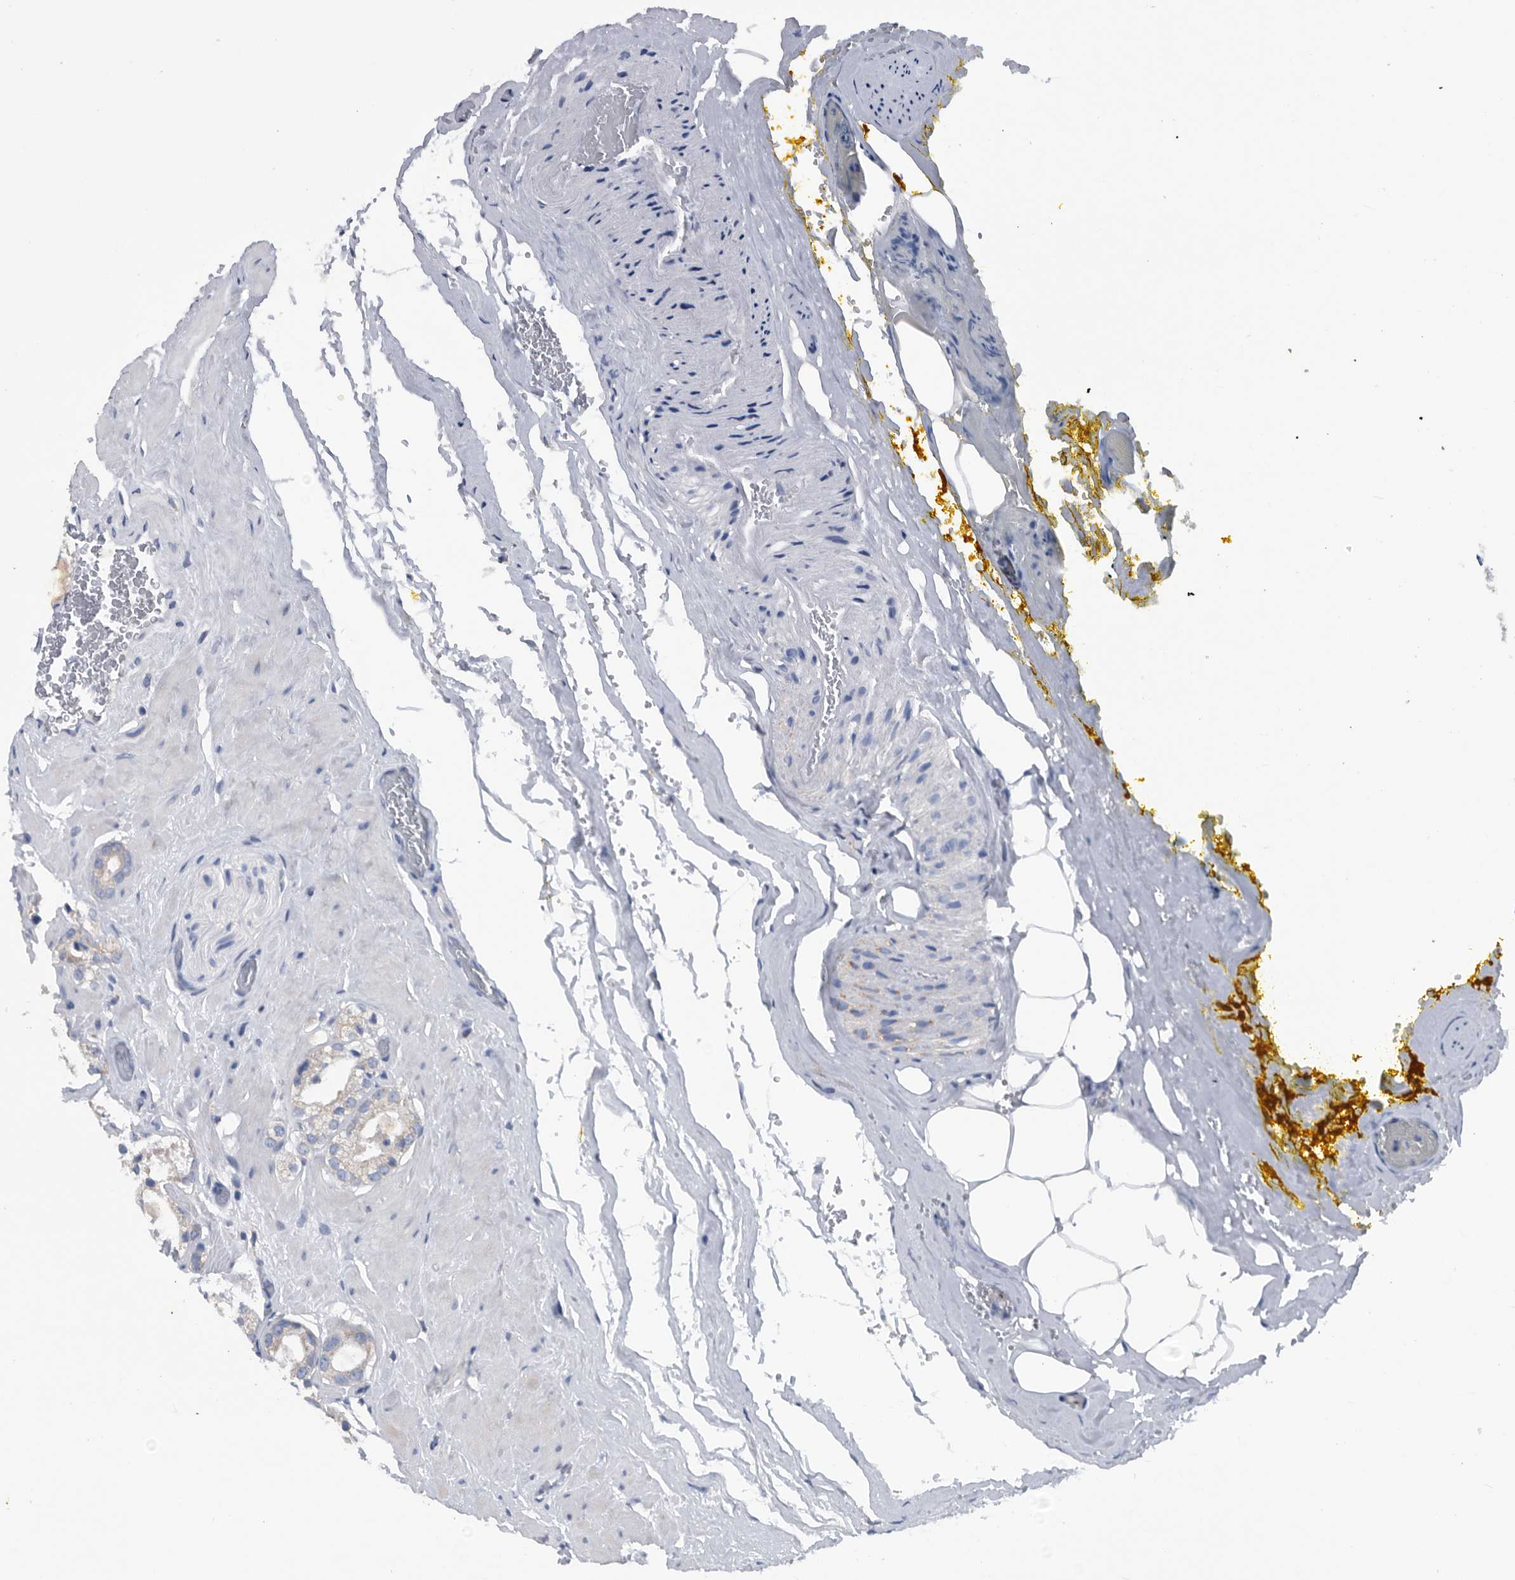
{"staining": {"intensity": "negative", "quantity": "none", "location": "none"}, "tissue": "prostate cancer", "cell_type": "Tumor cells", "image_type": "cancer", "snomed": [{"axis": "morphology", "description": "Adenocarcinoma, High grade"}, {"axis": "topography", "description": "Prostate"}], "caption": "There is no significant staining in tumor cells of prostate high-grade adenocarcinoma. The staining is performed using DAB brown chromogen with nuclei counter-stained in using hematoxylin.", "gene": "NRBP1", "patient": {"sex": "male", "age": 64}}